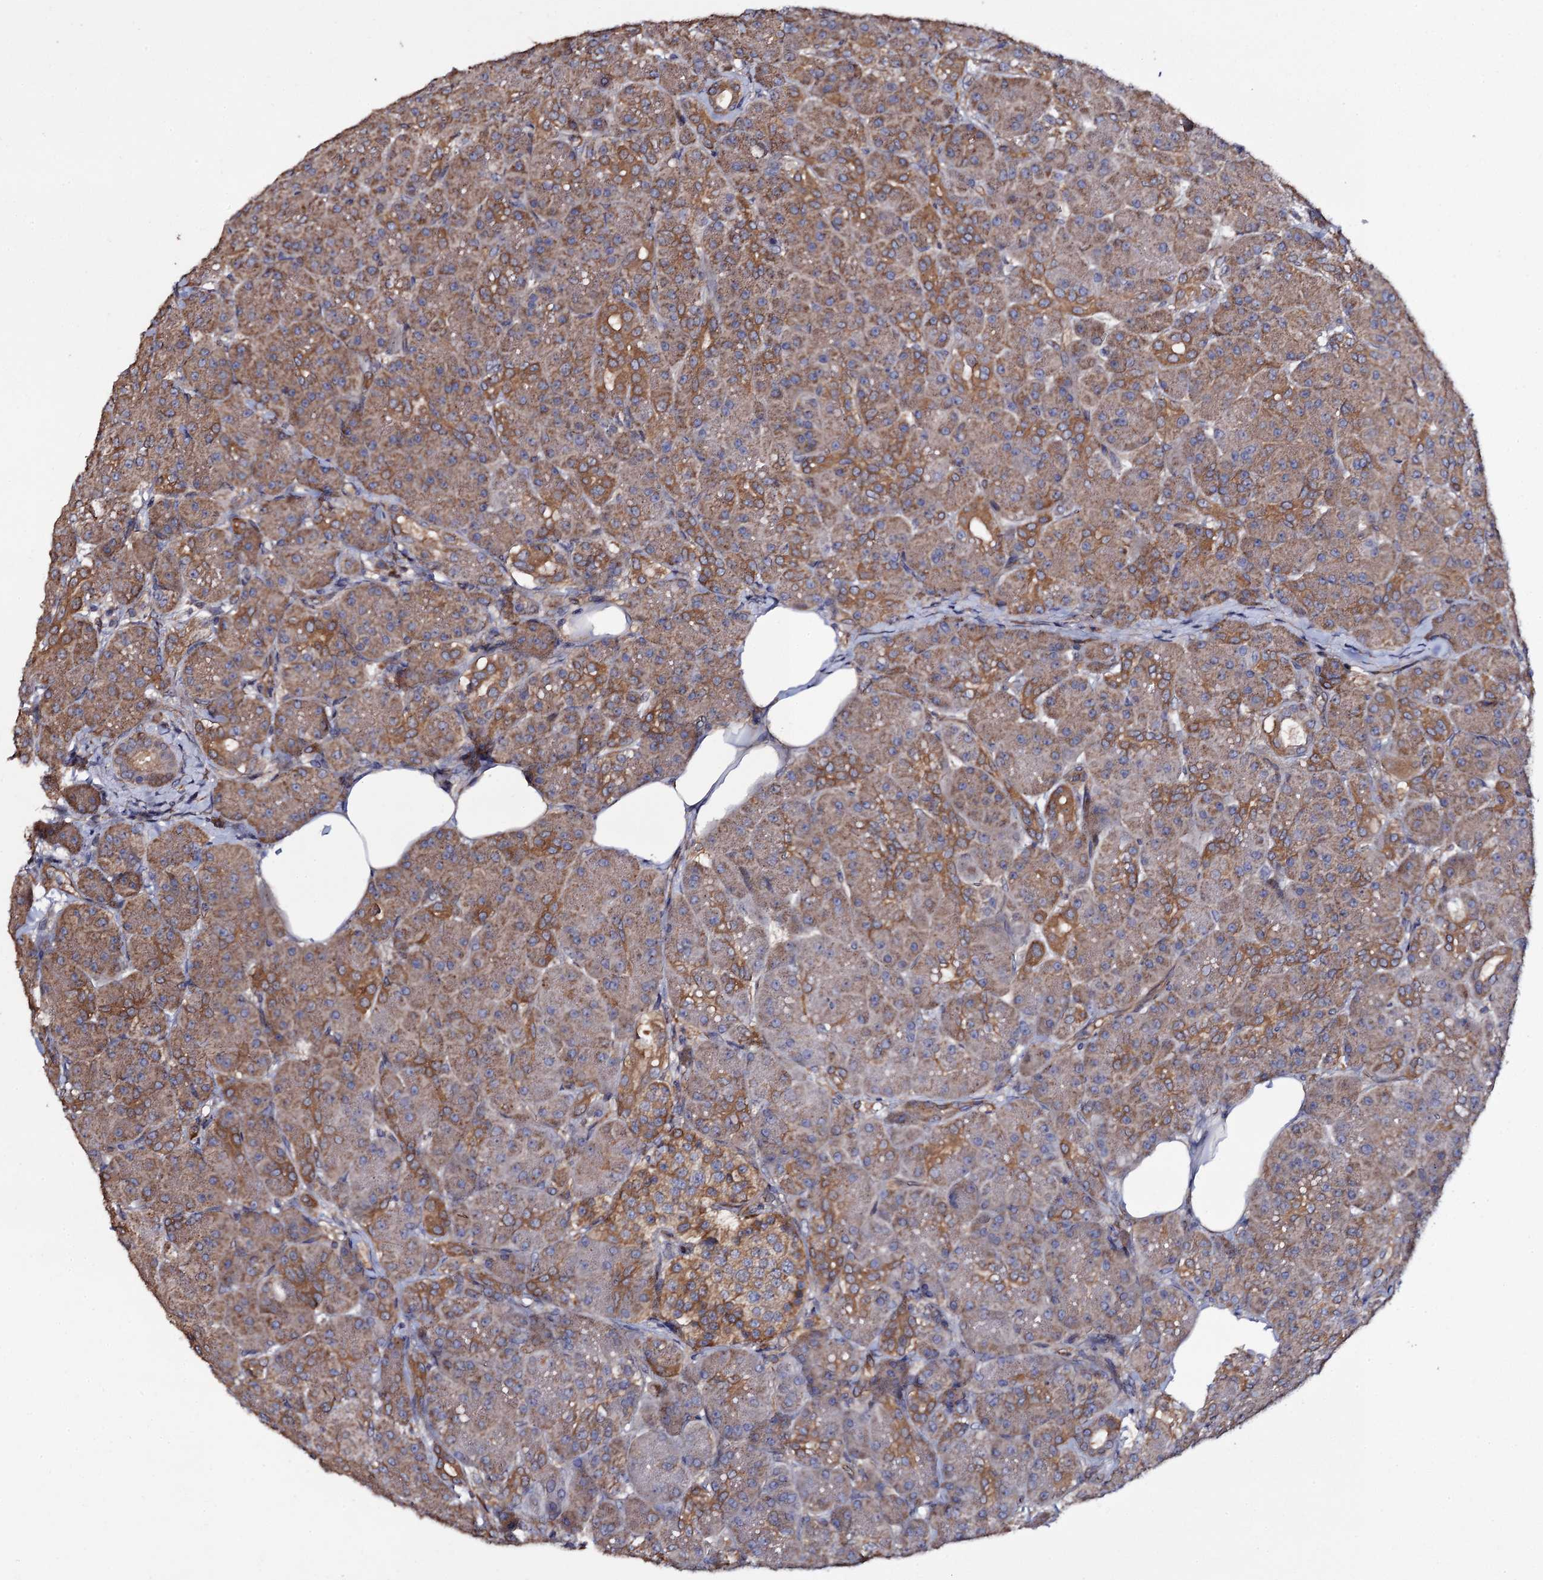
{"staining": {"intensity": "moderate", "quantity": ">75%", "location": "cytoplasmic/membranous"}, "tissue": "pancreas", "cell_type": "Exocrine glandular cells", "image_type": "normal", "snomed": [{"axis": "morphology", "description": "Normal tissue, NOS"}, {"axis": "topography", "description": "Pancreas"}], "caption": "Unremarkable pancreas shows moderate cytoplasmic/membranous staining in approximately >75% of exocrine glandular cells, visualized by immunohistochemistry. (IHC, brightfield microscopy, high magnification).", "gene": "TTC23", "patient": {"sex": "male", "age": 63}}